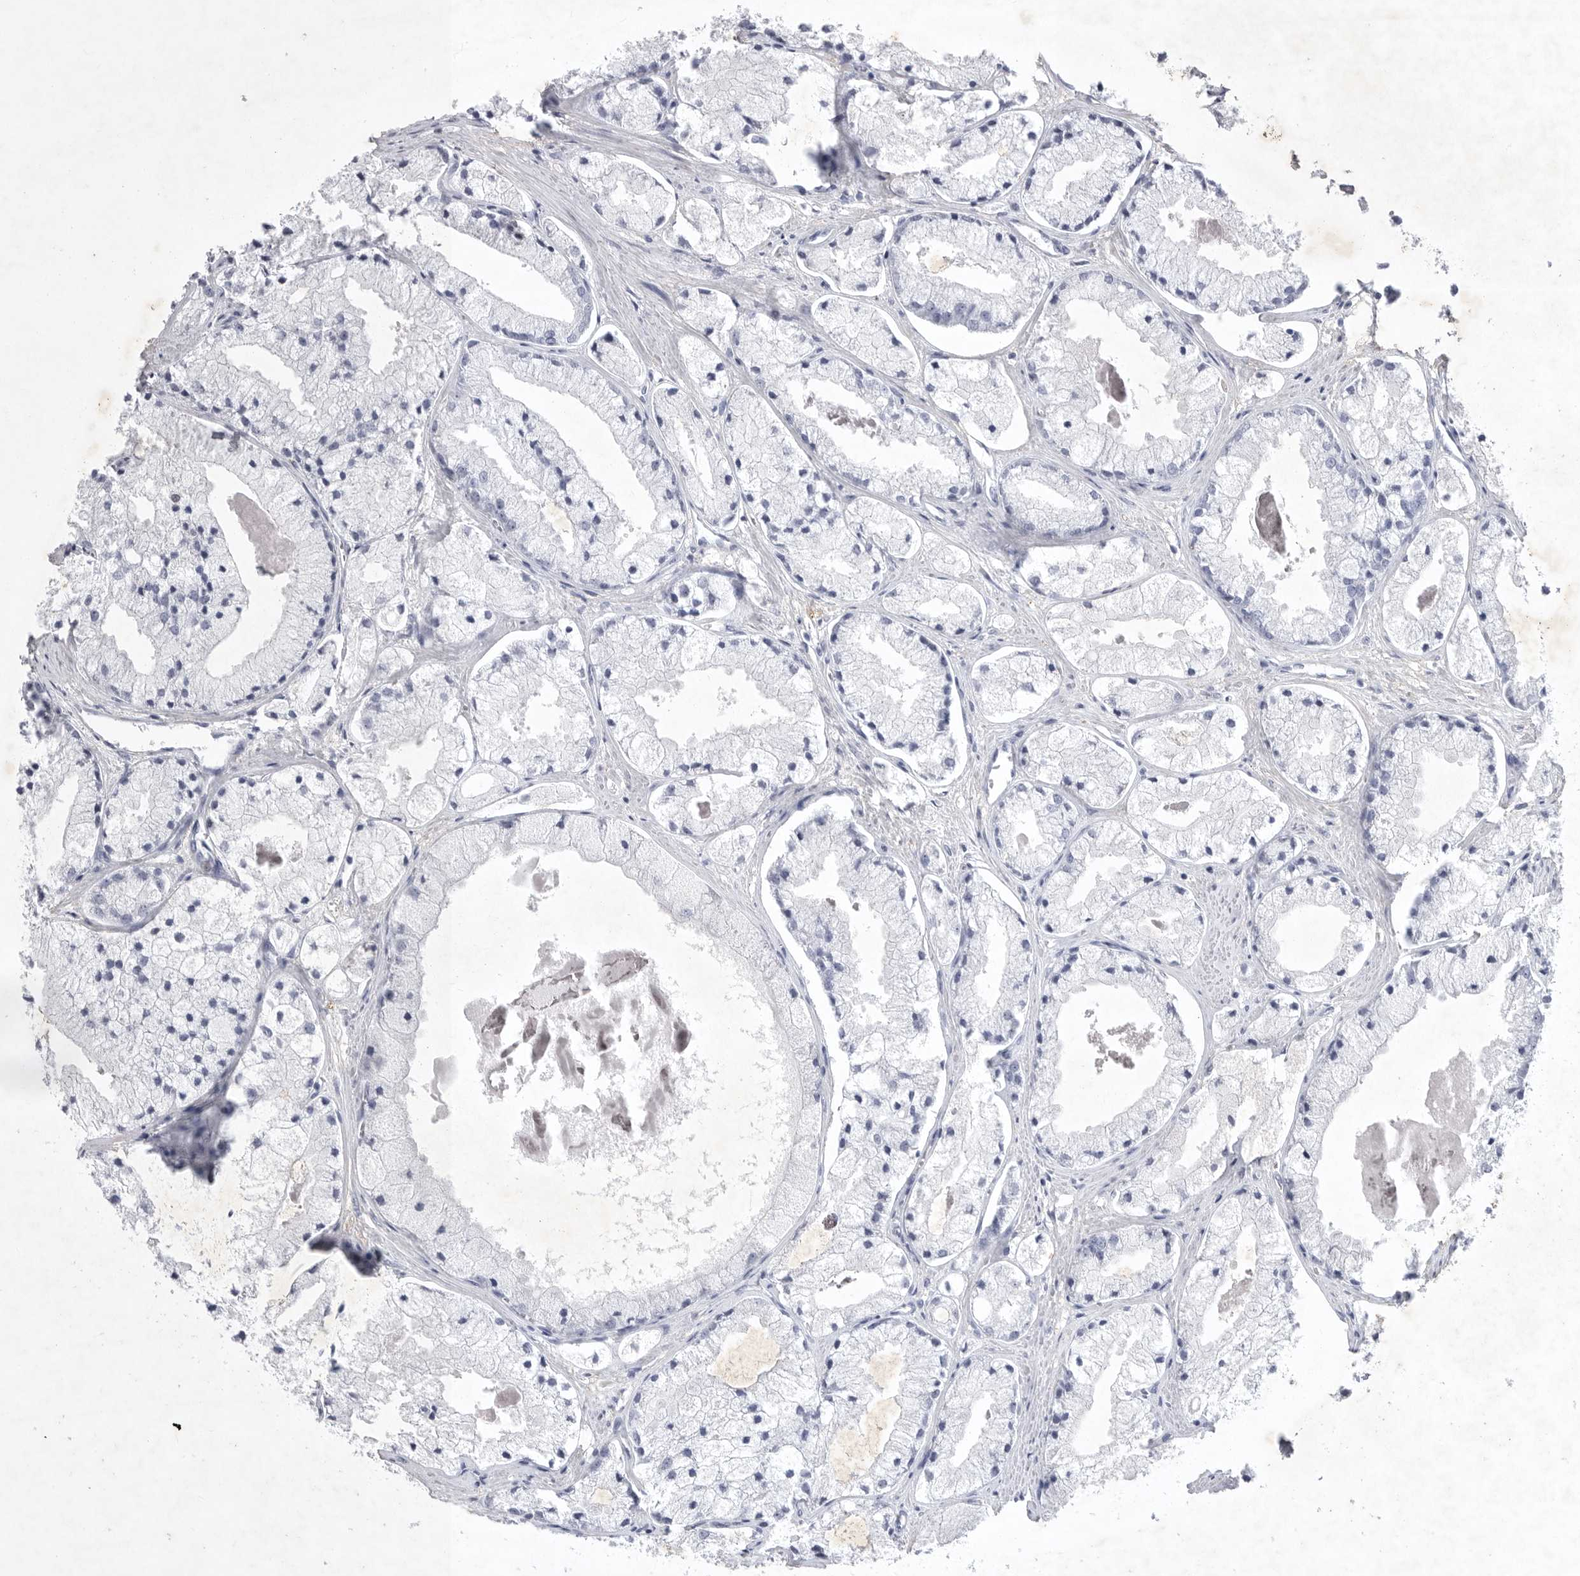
{"staining": {"intensity": "negative", "quantity": "none", "location": "none"}, "tissue": "prostate cancer", "cell_type": "Tumor cells", "image_type": "cancer", "snomed": [{"axis": "morphology", "description": "Adenocarcinoma, High grade"}, {"axis": "topography", "description": "Prostate"}], "caption": "This micrograph is of adenocarcinoma (high-grade) (prostate) stained with IHC to label a protein in brown with the nuclei are counter-stained blue. There is no expression in tumor cells.", "gene": "SIGLEC10", "patient": {"sex": "male", "age": 50}}